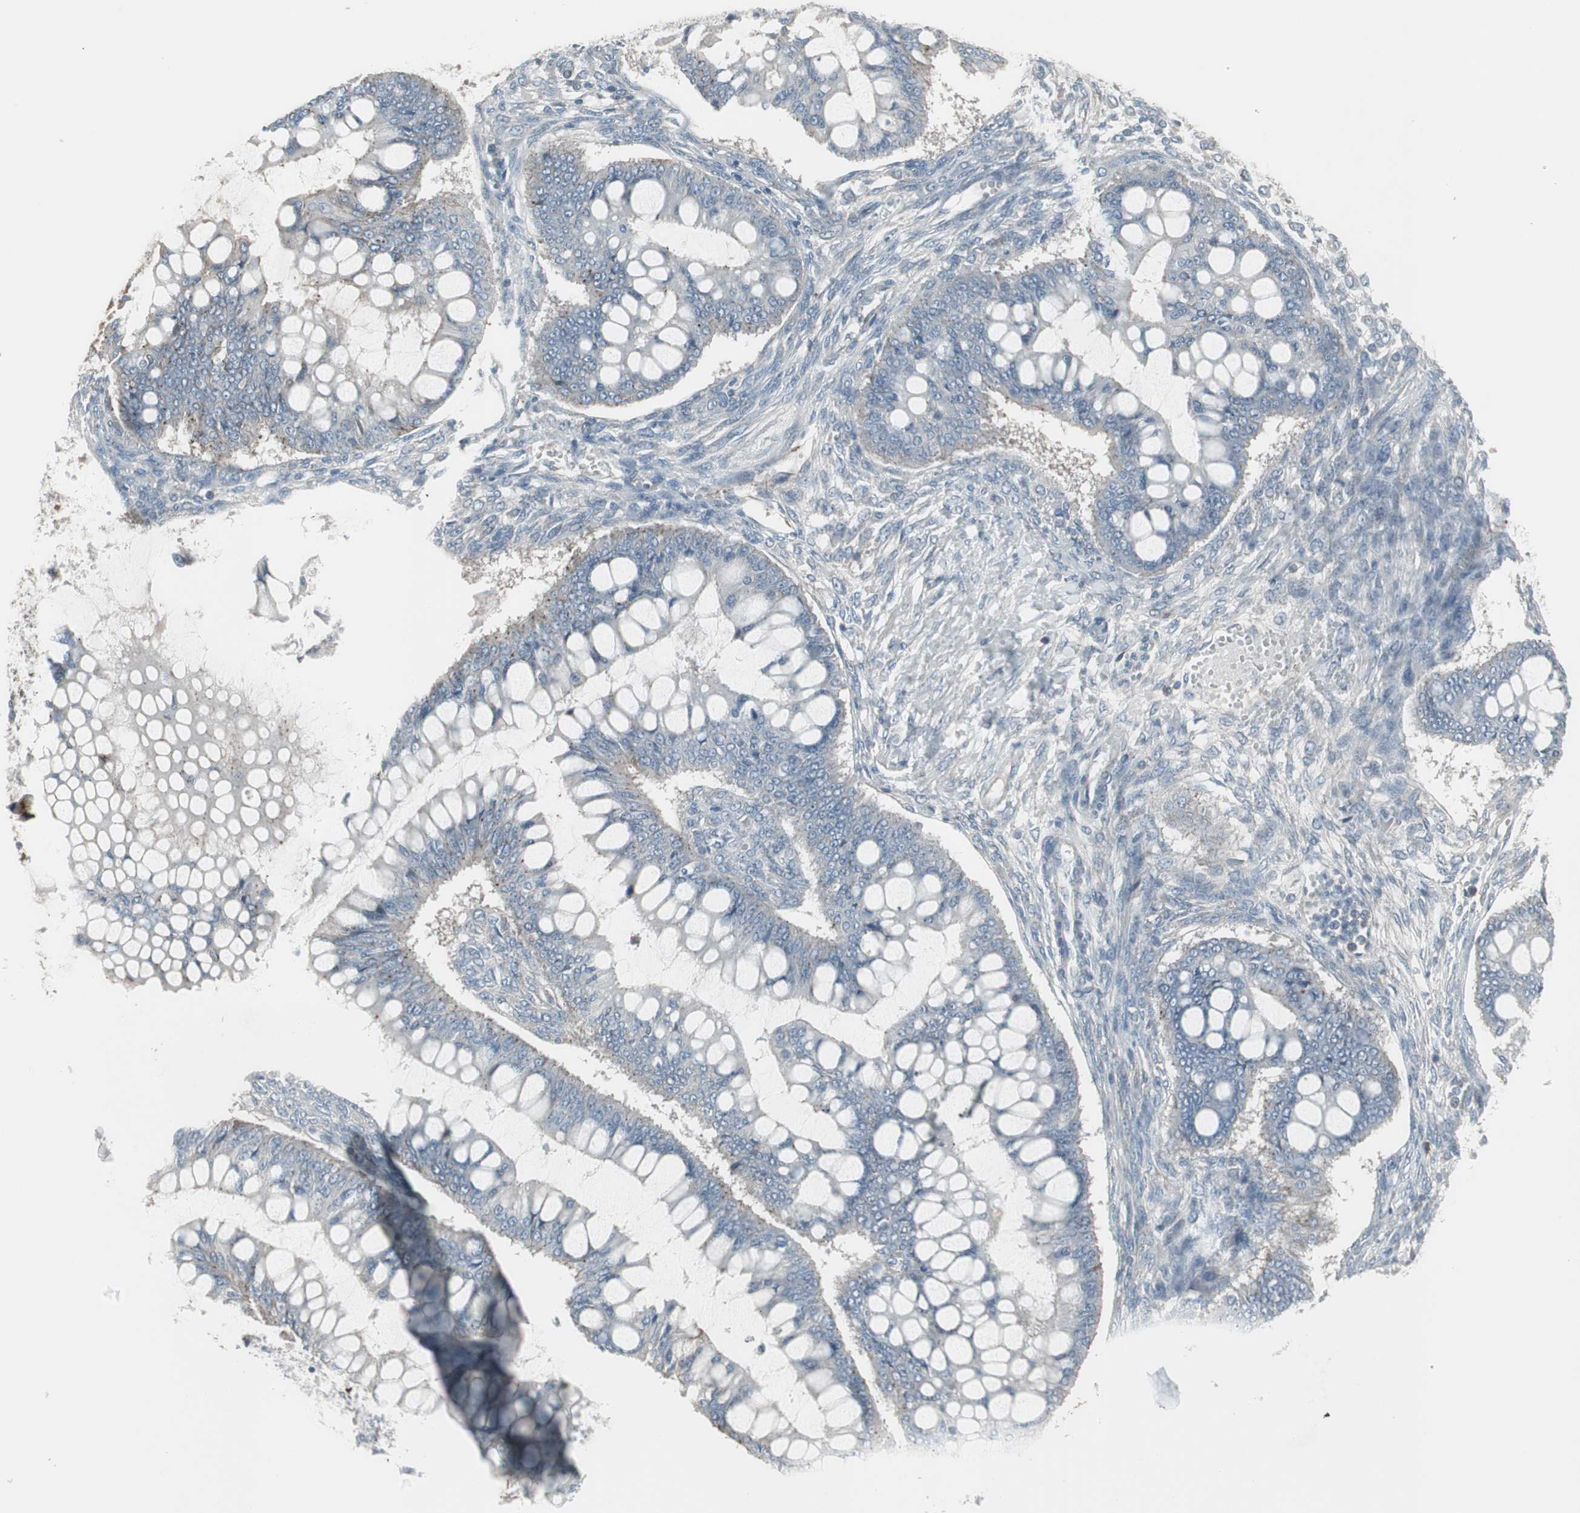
{"staining": {"intensity": "weak", "quantity": "<25%", "location": "cytoplasmic/membranous"}, "tissue": "ovarian cancer", "cell_type": "Tumor cells", "image_type": "cancer", "snomed": [{"axis": "morphology", "description": "Cystadenocarcinoma, mucinous, NOS"}, {"axis": "topography", "description": "Ovary"}], "caption": "There is no significant staining in tumor cells of ovarian cancer (mucinous cystadenocarcinoma). Brightfield microscopy of immunohistochemistry stained with DAB (brown) and hematoxylin (blue), captured at high magnification.", "gene": "ZSCAN32", "patient": {"sex": "female", "age": 73}}